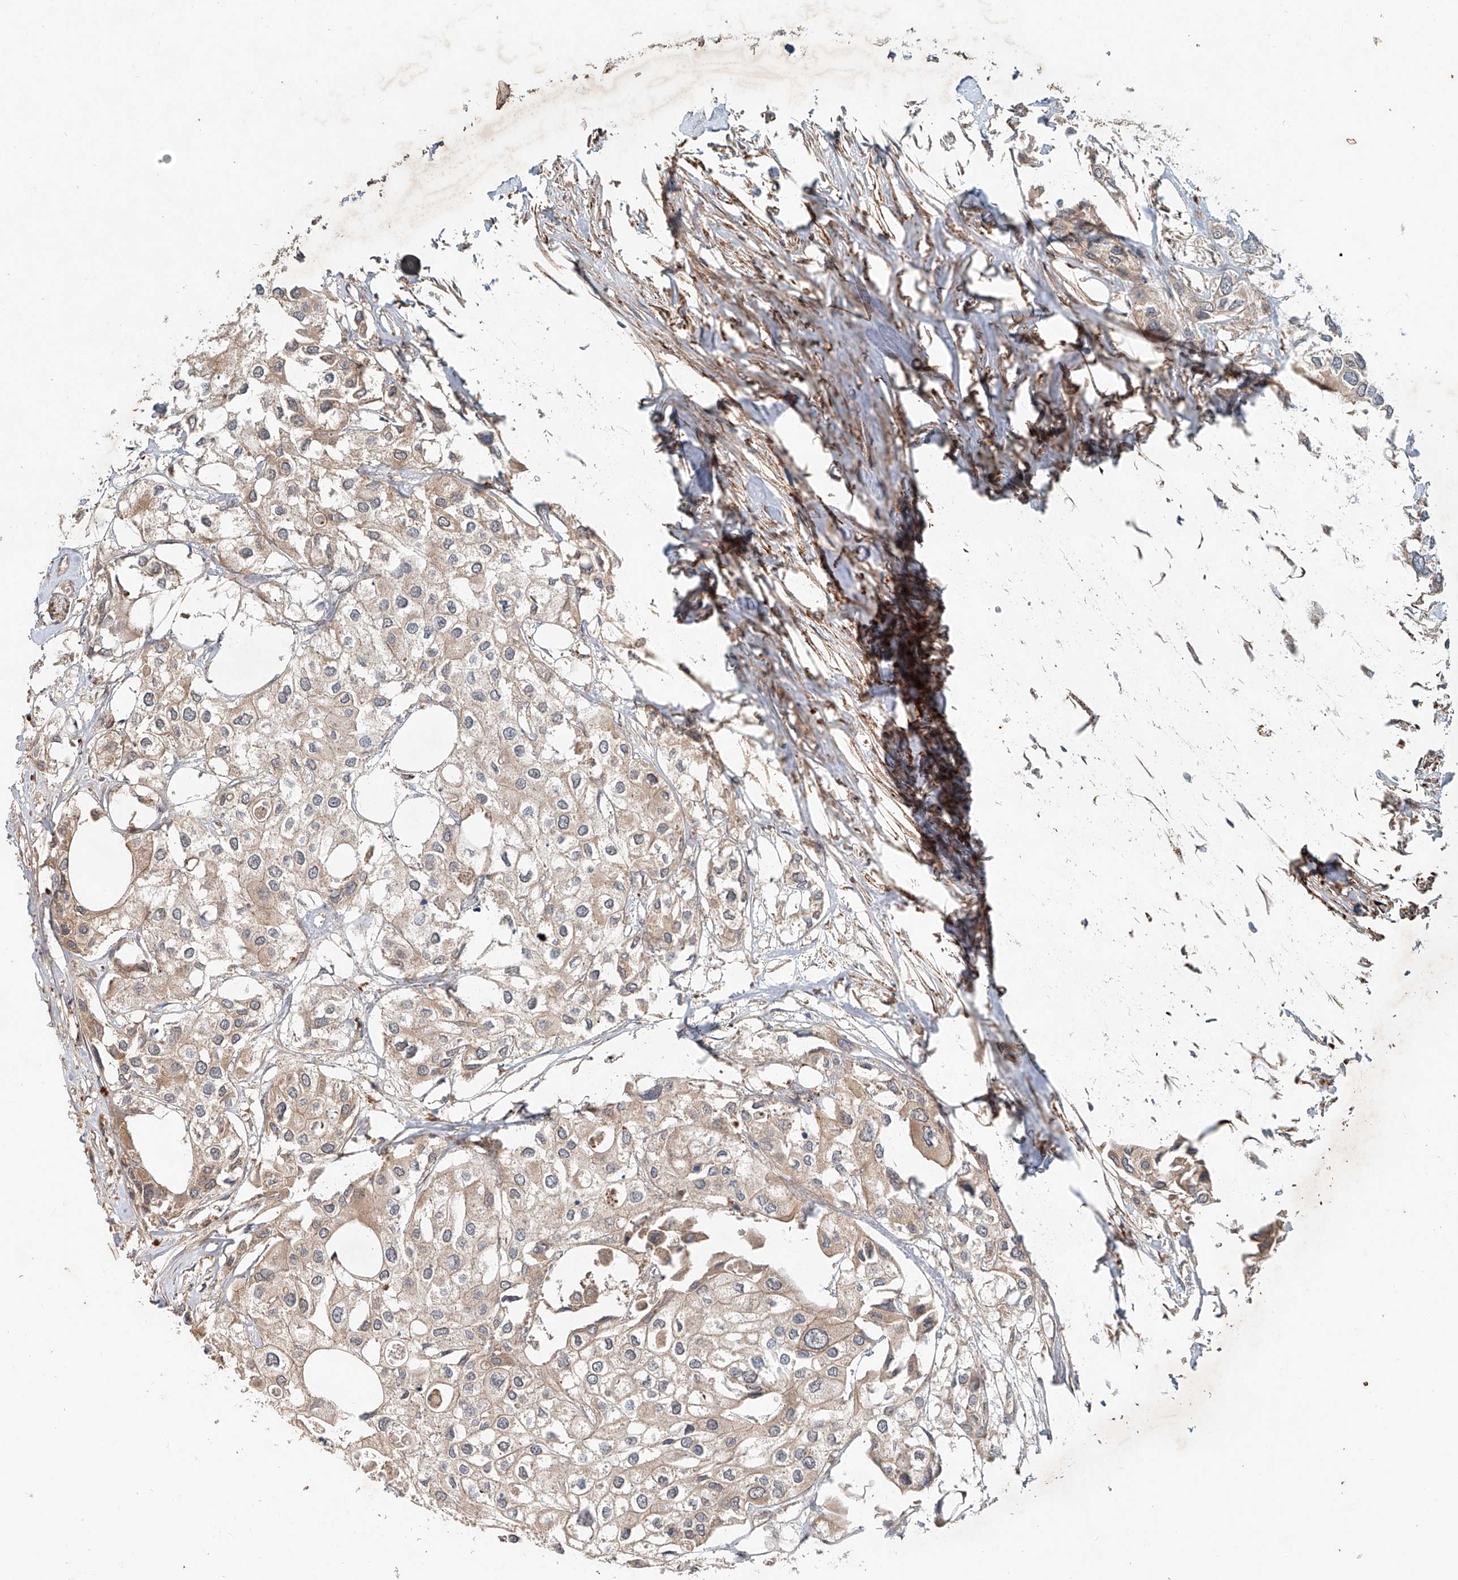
{"staining": {"intensity": "weak", "quantity": "<25%", "location": "cytoplasmic/membranous"}, "tissue": "urothelial cancer", "cell_type": "Tumor cells", "image_type": "cancer", "snomed": [{"axis": "morphology", "description": "Urothelial carcinoma, High grade"}, {"axis": "topography", "description": "Urinary bladder"}], "caption": "Urothelial carcinoma (high-grade) stained for a protein using immunohistochemistry (IHC) displays no staining tumor cells.", "gene": "IER5", "patient": {"sex": "male", "age": 64}}